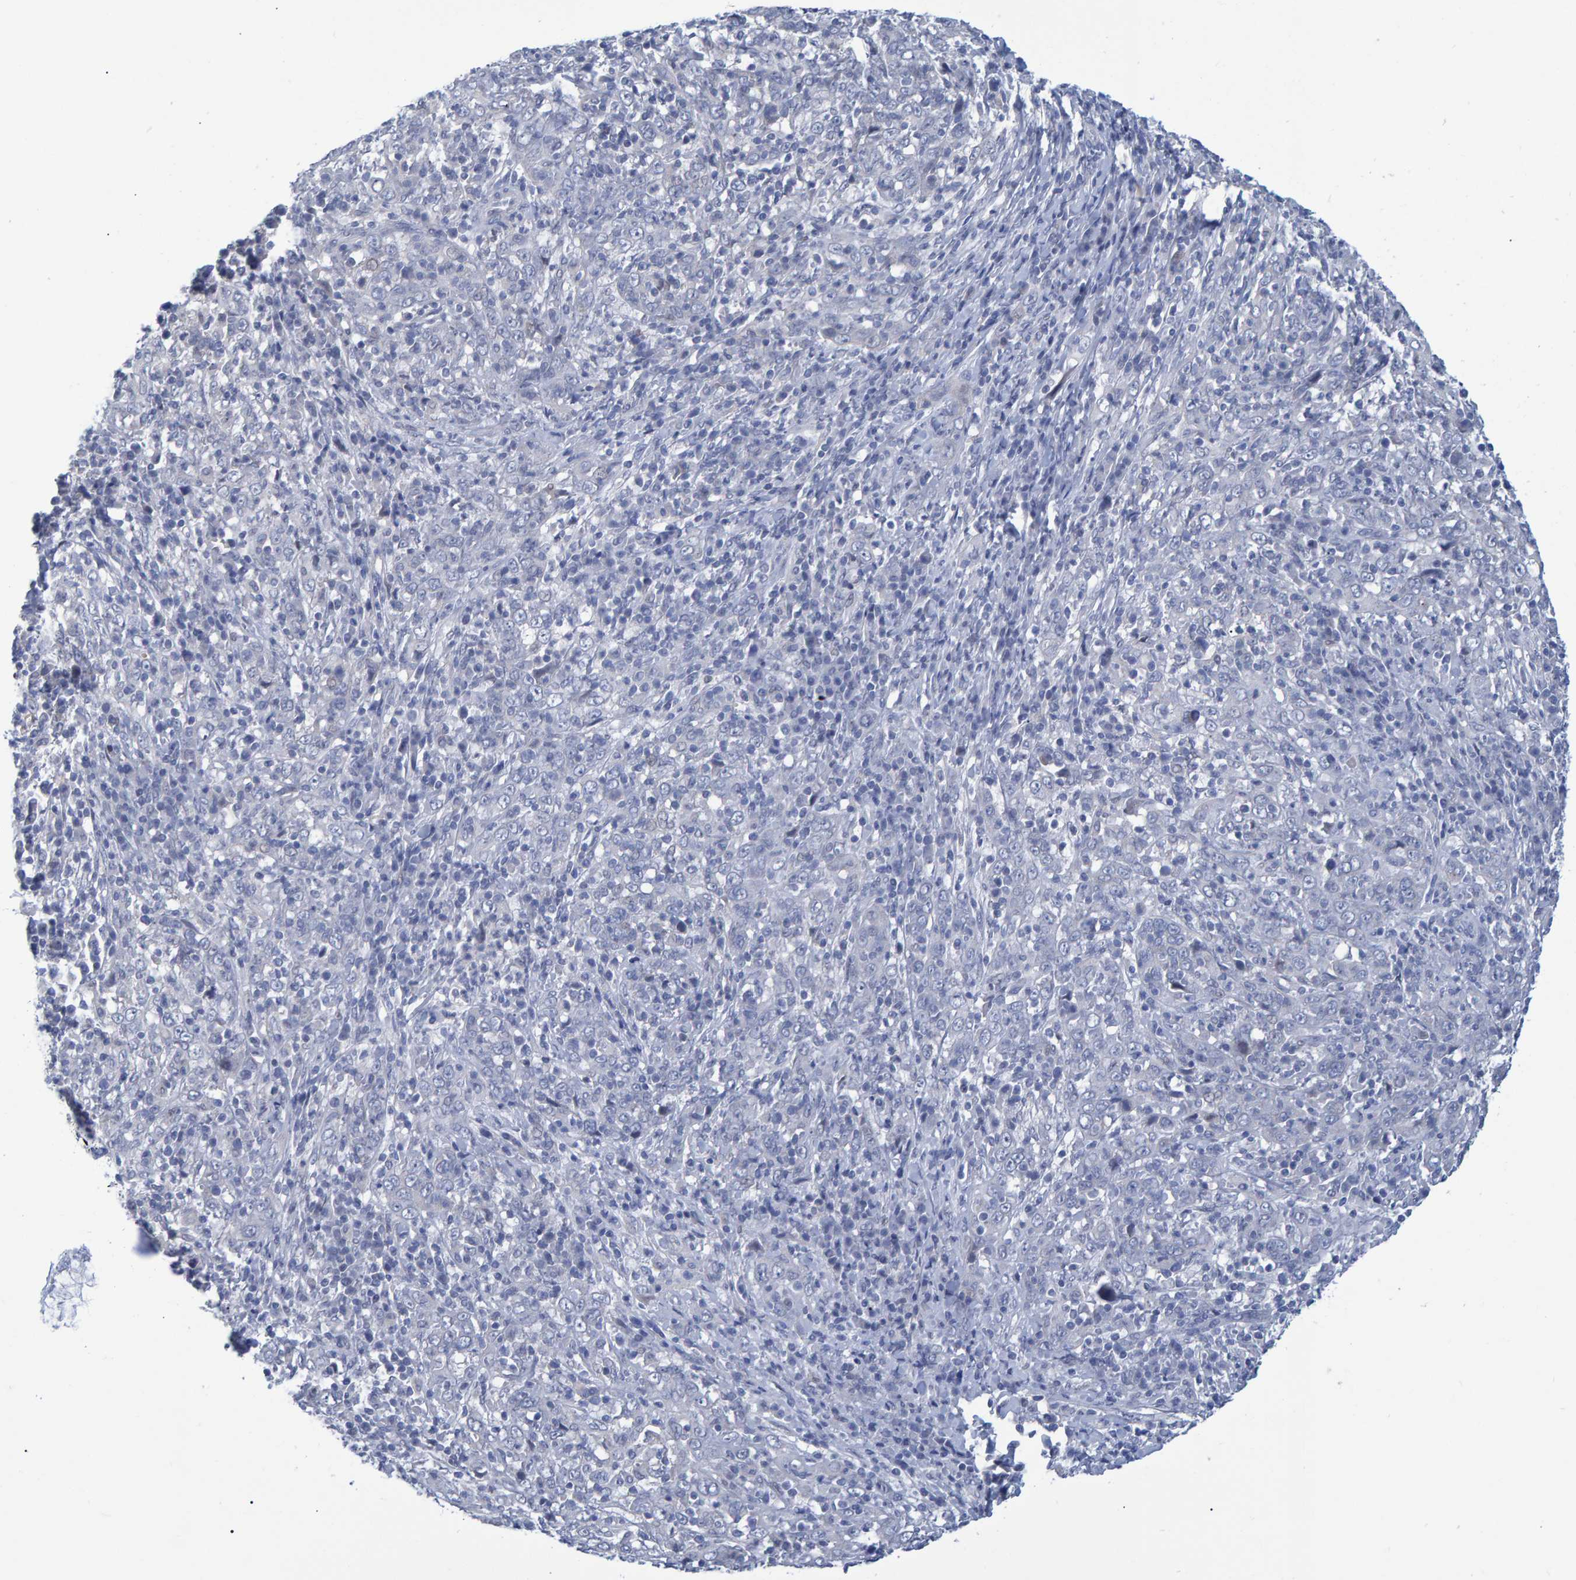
{"staining": {"intensity": "negative", "quantity": "none", "location": "none"}, "tissue": "cervical cancer", "cell_type": "Tumor cells", "image_type": "cancer", "snomed": [{"axis": "morphology", "description": "Squamous cell carcinoma, NOS"}, {"axis": "topography", "description": "Cervix"}], "caption": "This is a image of immunohistochemistry staining of cervical cancer, which shows no staining in tumor cells.", "gene": "PROCA1", "patient": {"sex": "female", "age": 46}}